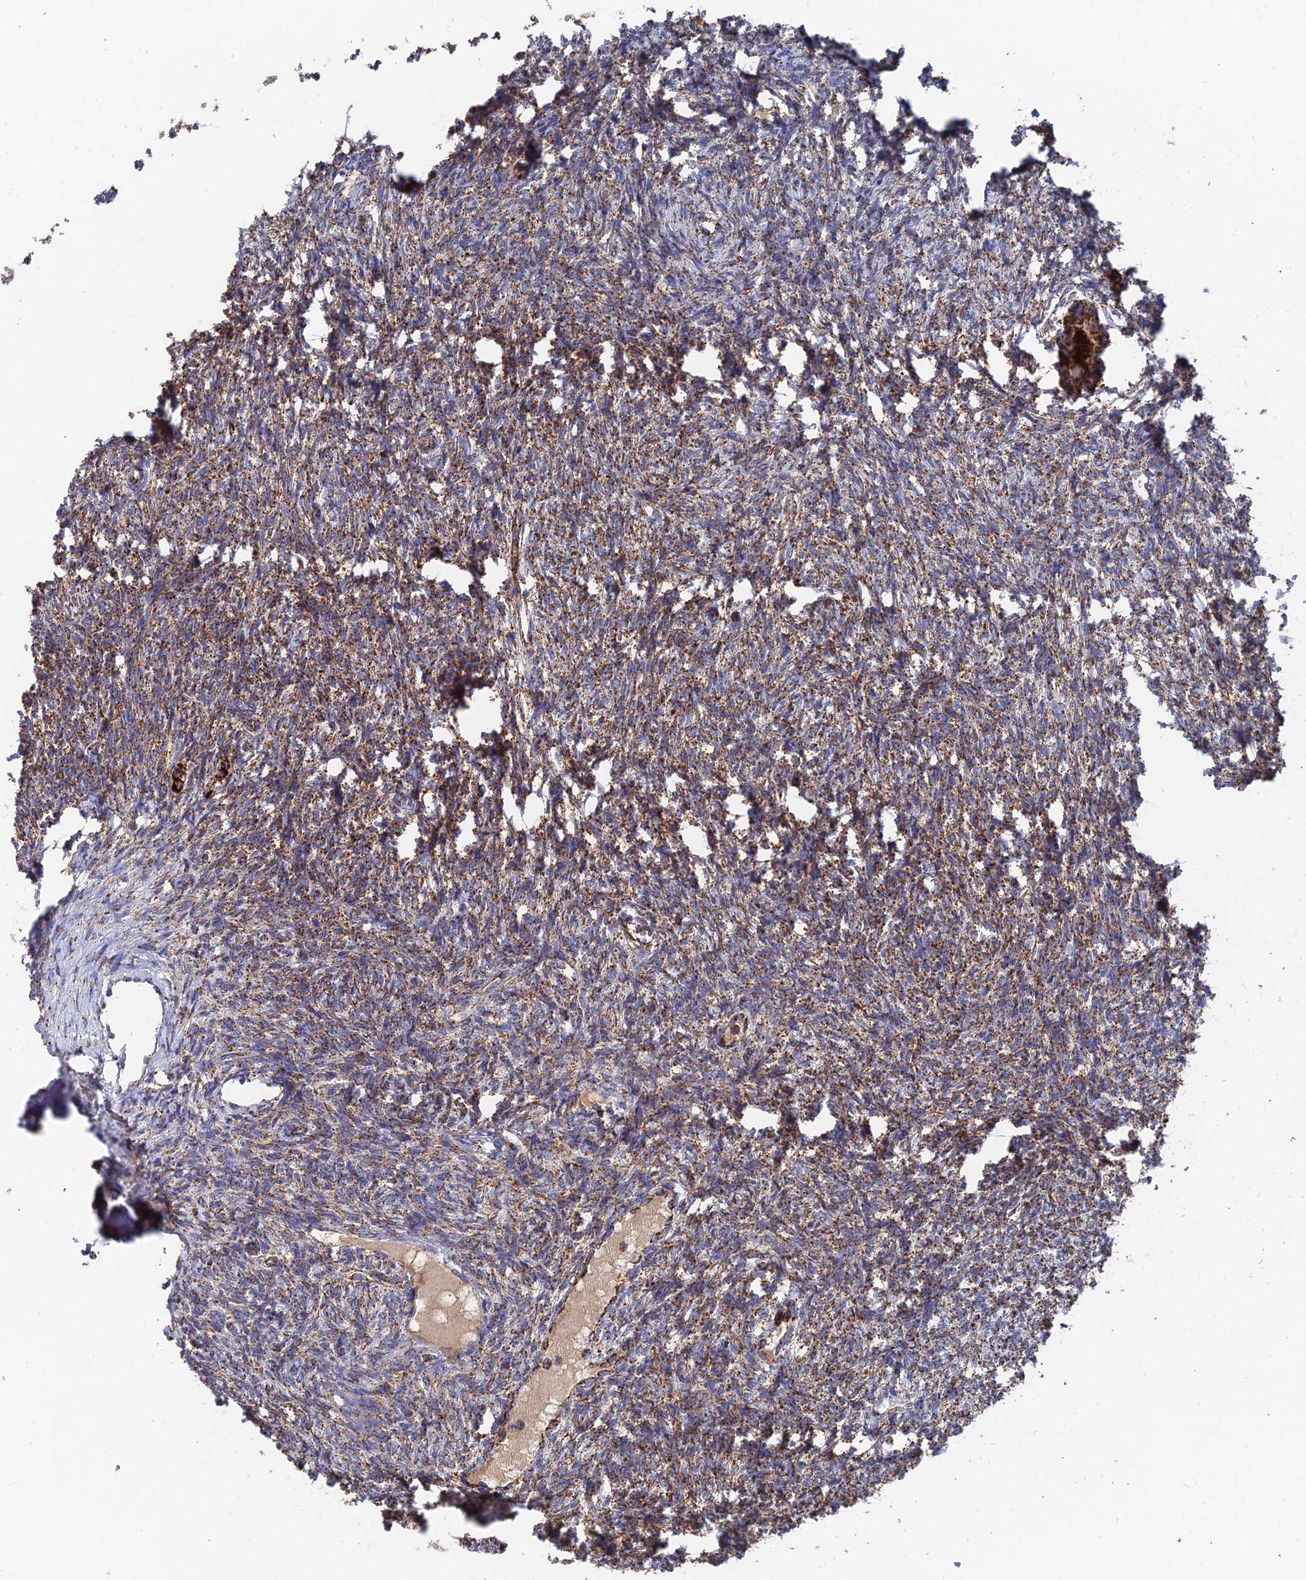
{"staining": {"intensity": "moderate", "quantity": "25%-75%", "location": "cytoplasmic/membranous"}, "tissue": "ovary", "cell_type": "Ovarian stroma cells", "image_type": "normal", "snomed": [{"axis": "morphology", "description": "Normal tissue, NOS"}, {"axis": "morphology", "description": "Cyst, NOS"}, {"axis": "topography", "description": "Ovary"}], "caption": "Ovary stained for a protein (brown) displays moderate cytoplasmic/membranous positive staining in approximately 25%-75% of ovarian stroma cells.", "gene": "HAUS8", "patient": {"sex": "female", "age": 33}}